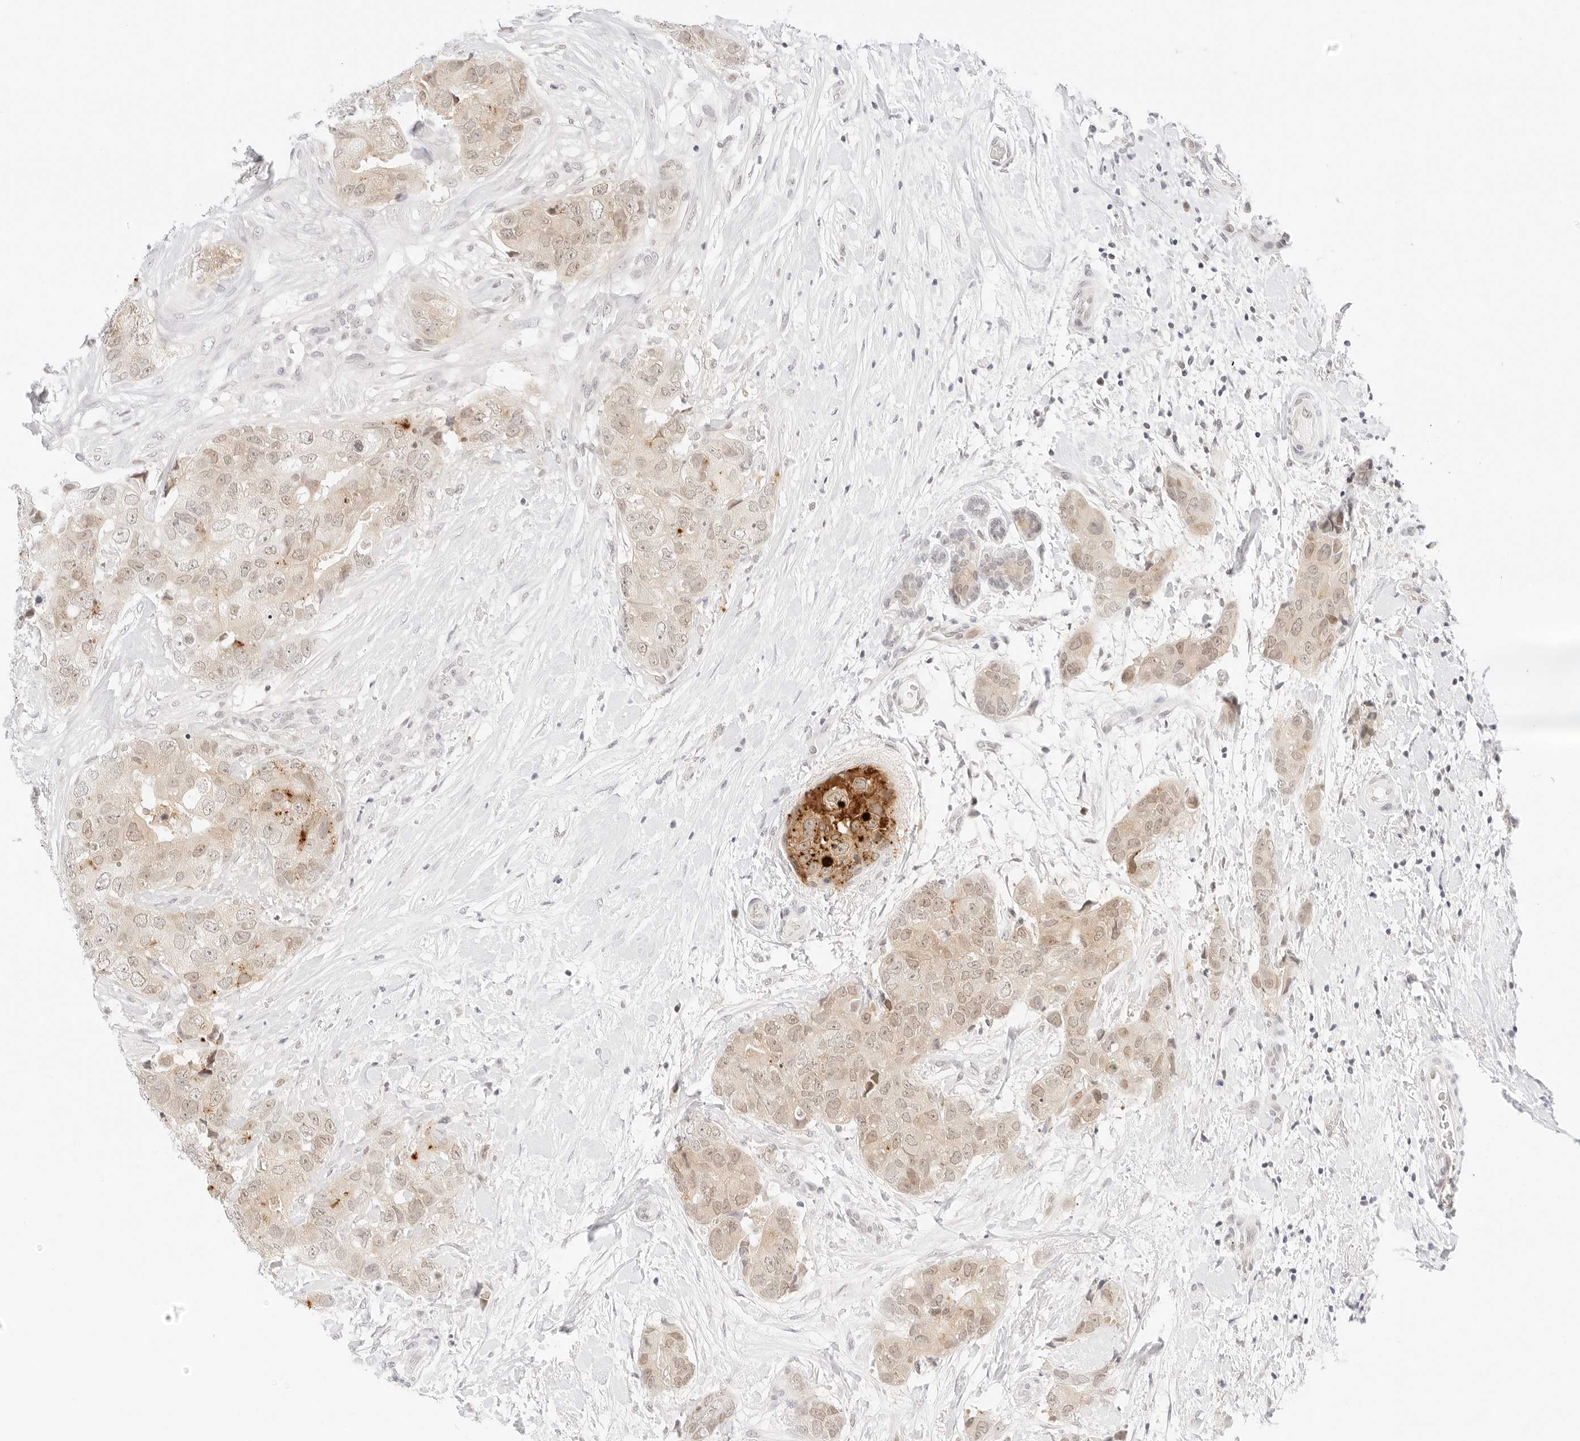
{"staining": {"intensity": "weak", "quantity": "25%-75%", "location": "nuclear"}, "tissue": "breast cancer", "cell_type": "Tumor cells", "image_type": "cancer", "snomed": [{"axis": "morphology", "description": "Duct carcinoma"}, {"axis": "topography", "description": "Breast"}], "caption": "Breast infiltrating ductal carcinoma tissue exhibits weak nuclear positivity in approximately 25%-75% of tumor cells", "gene": "POLR3C", "patient": {"sex": "female", "age": 62}}